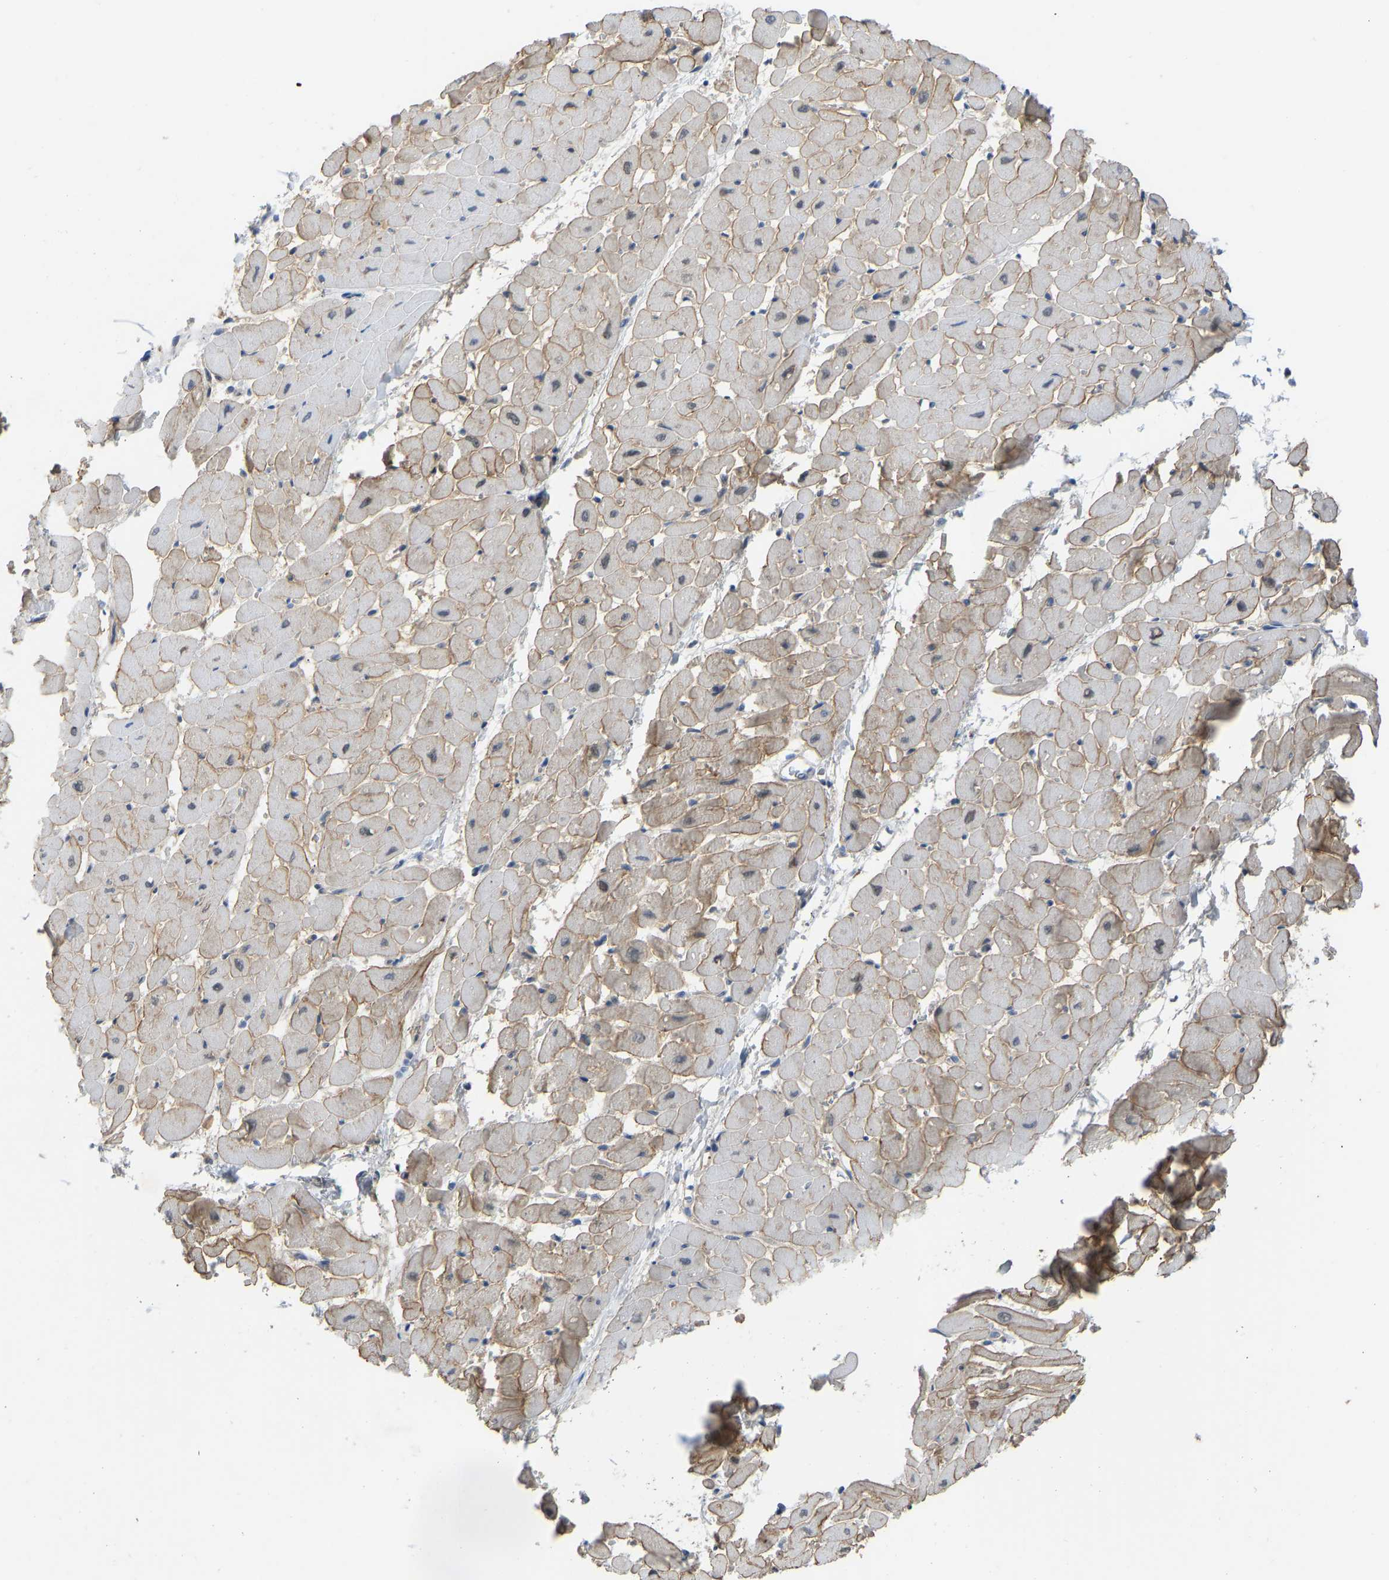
{"staining": {"intensity": "moderate", "quantity": "25%-75%", "location": "cytoplasmic/membranous"}, "tissue": "heart muscle", "cell_type": "Cardiomyocytes", "image_type": "normal", "snomed": [{"axis": "morphology", "description": "Normal tissue, NOS"}, {"axis": "topography", "description": "Heart"}], "caption": "DAB immunohistochemical staining of unremarkable heart muscle reveals moderate cytoplasmic/membranous protein positivity in about 25%-75% of cardiomyocytes. (Stains: DAB in brown, nuclei in blue, Microscopy: brightfield microscopy at high magnification).", "gene": "ZNF251", "patient": {"sex": "male", "age": 45}}